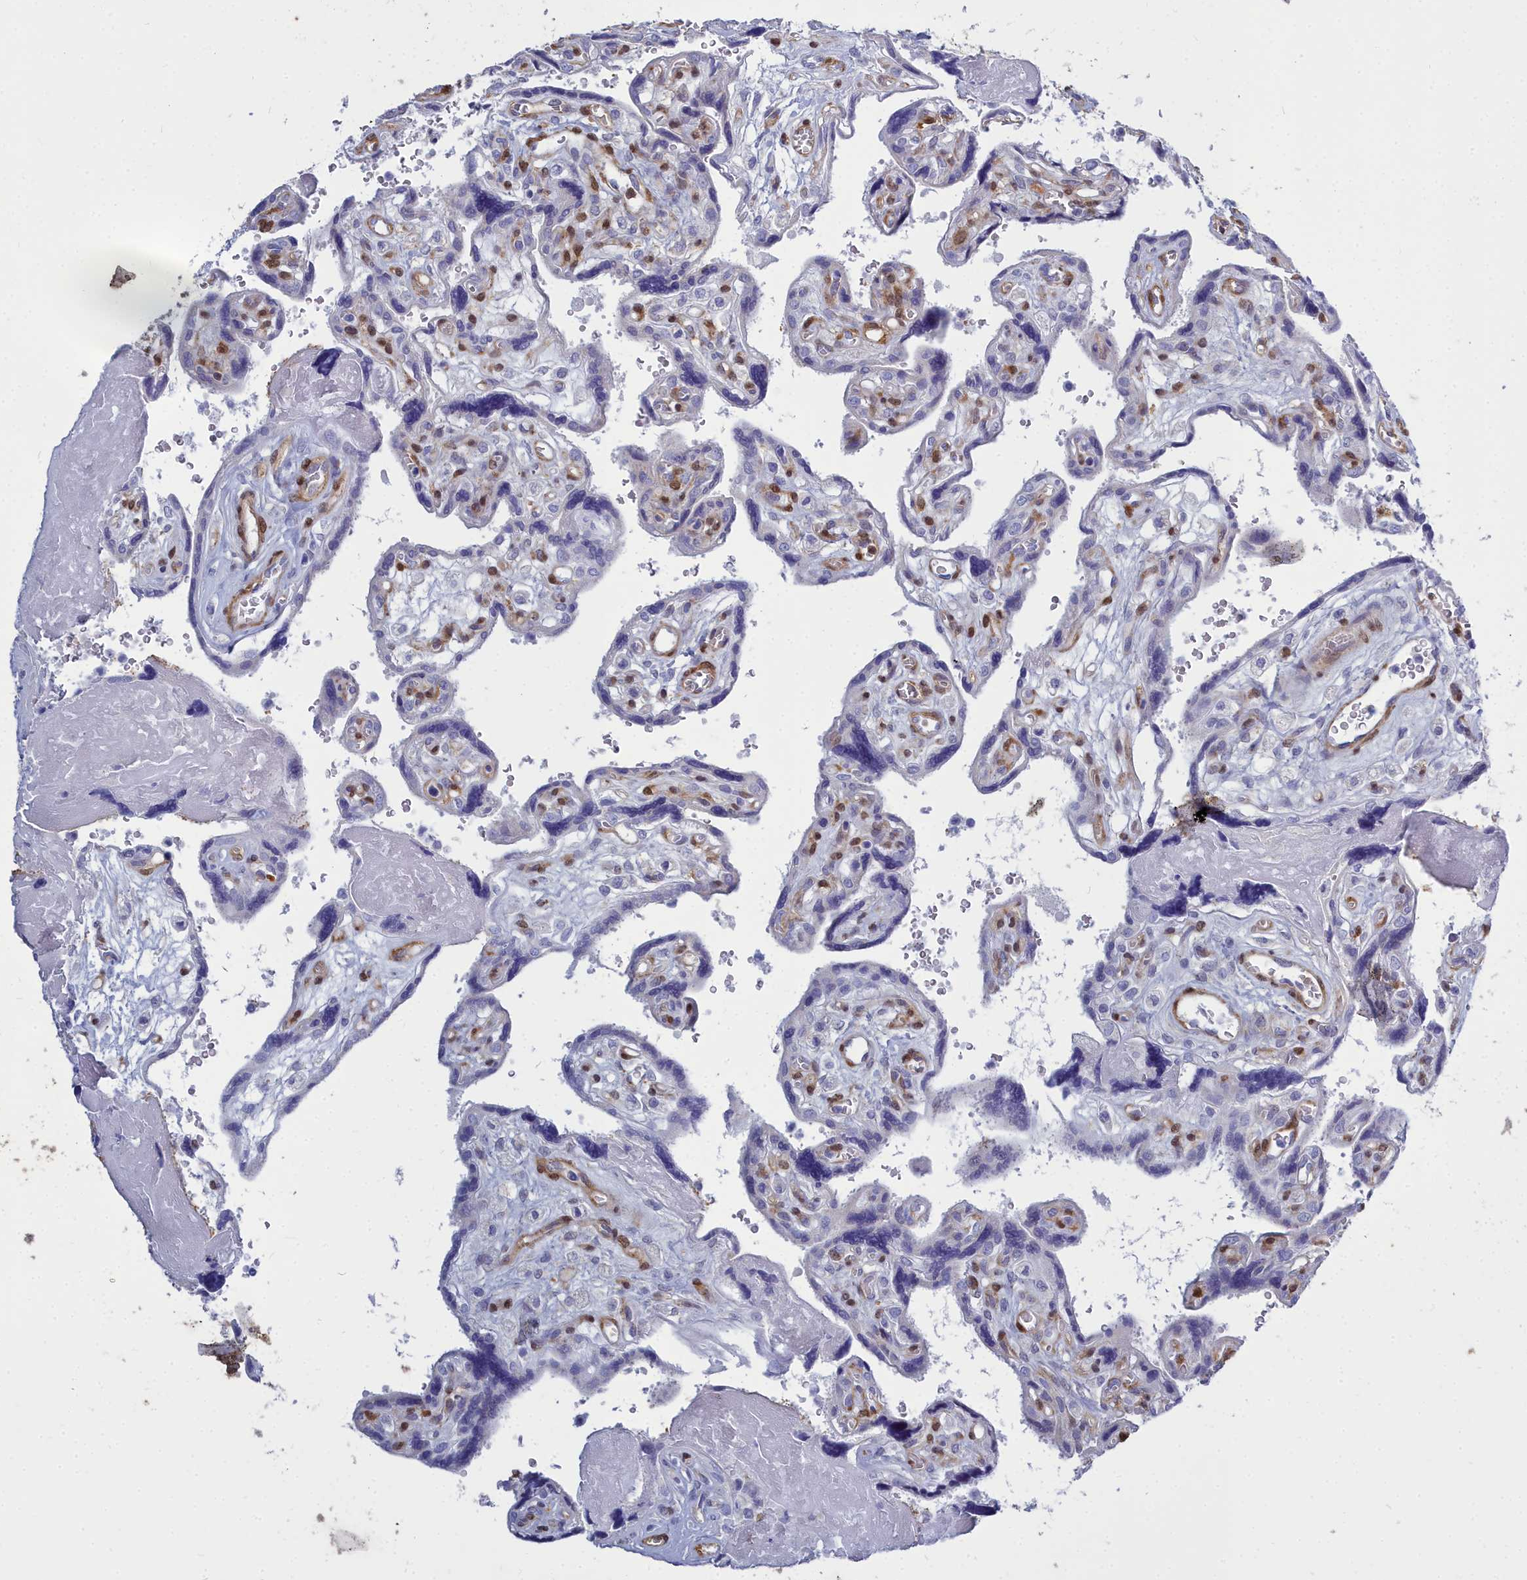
{"staining": {"intensity": "negative", "quantity": "none", "location": "none"}, "tissue": "placenta", "cell_type": "Trophoblastic cells", "image_type": "normal", "snomed": [{"axis": "morphology", "description": "Normal tissue, NOS"}, {"axis": "topography", "description": "Placenta"}], "caption": "High magnification brightfield microscopy of unremarkable placenta stained with DAB (brown) and counterstained with hematoxylin (blue): trophoblastic cells show no significant expression. (Brightfield microscopy of DAB (3,3'-diaminobenzidine) IHC at high magnification).", "gene": "PPP1R14A", "patient": {"sex": "female", "age": 39}}